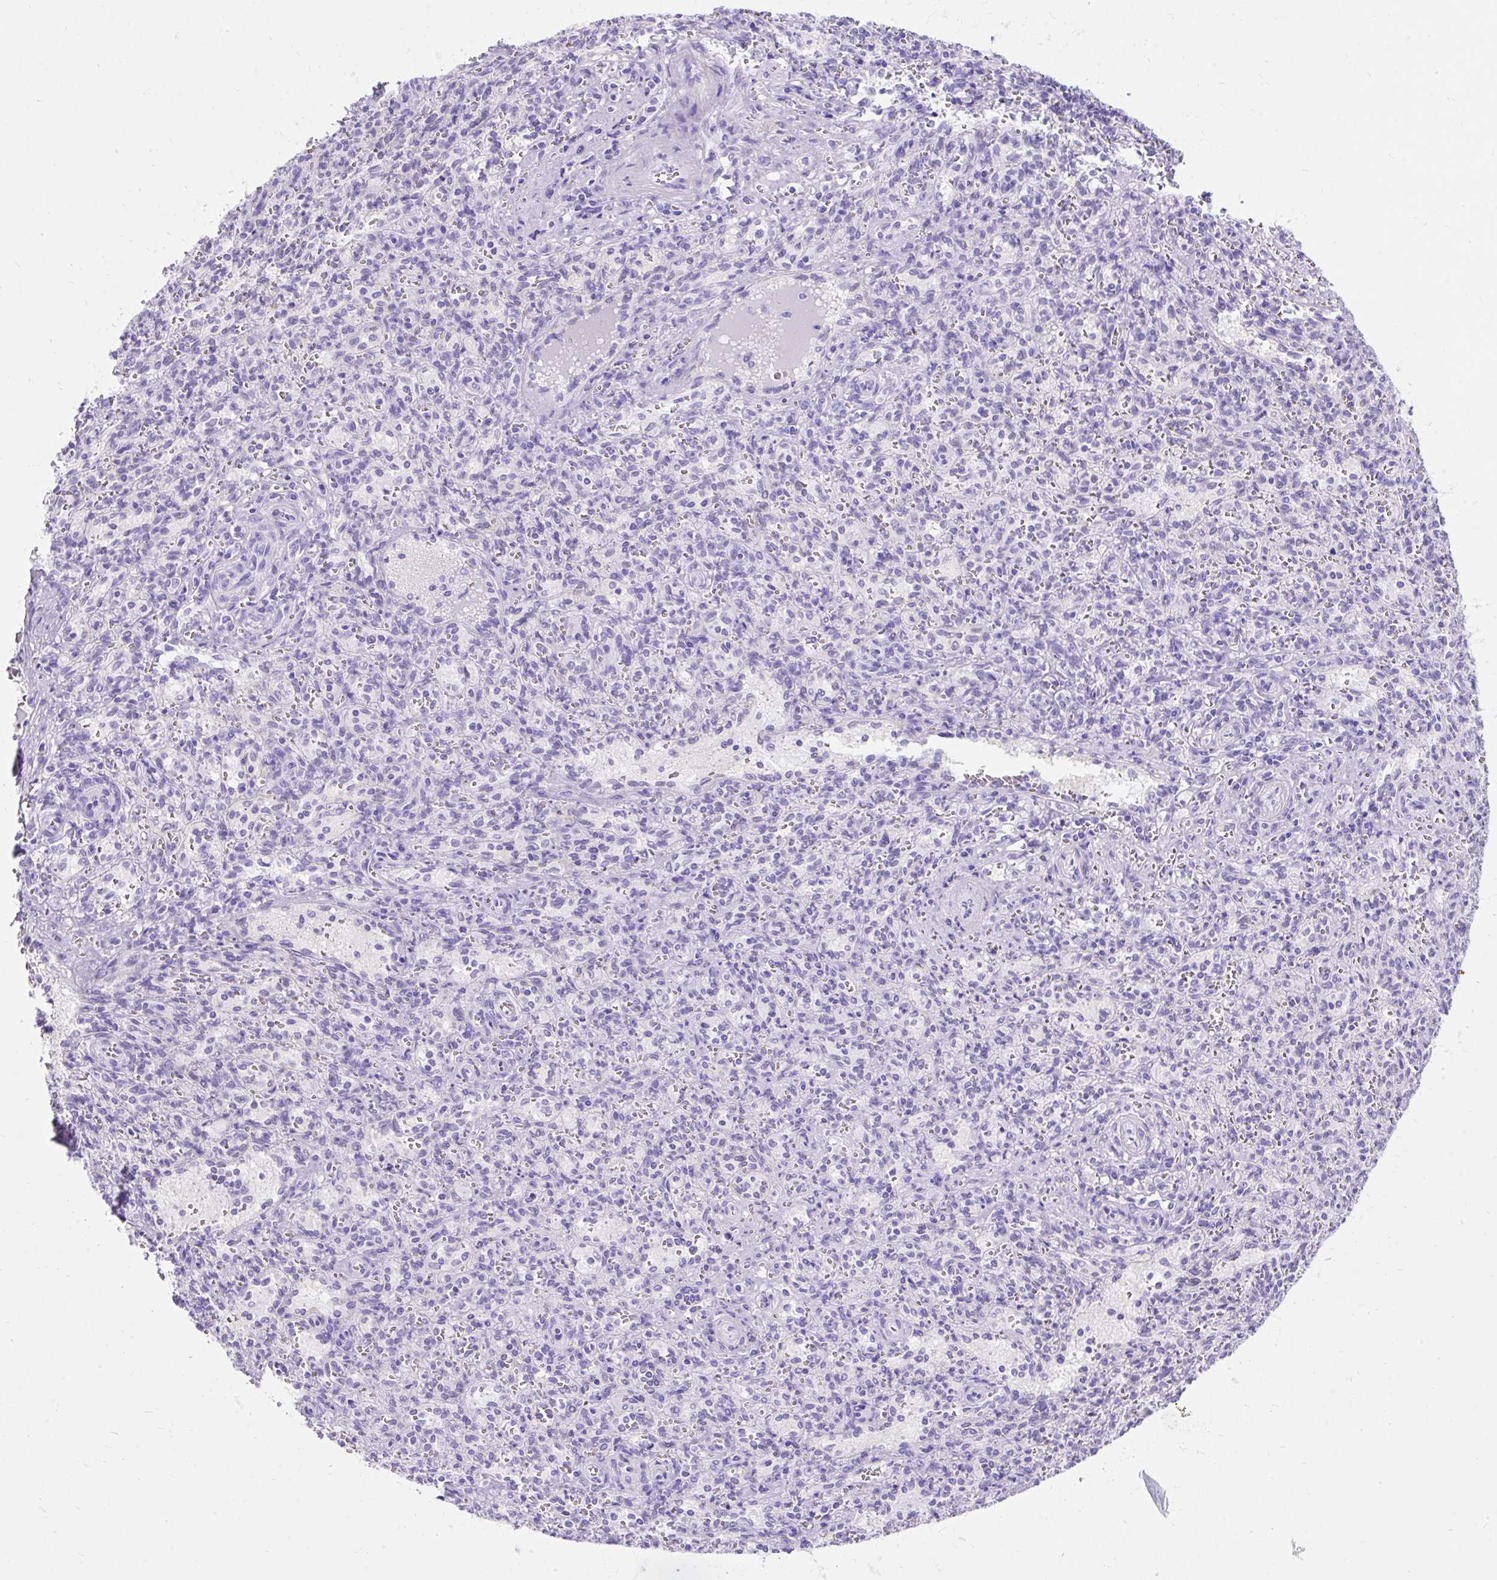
{"staining": {"intensity": "negative", "quantity": "none", "location": "none"}, "tissue": "spleen", "cell_type": "Cells in red pulp", "image_type": "normal", "snomed": [{"axis": "morphology", "description": "Normal tissue, NOS"}, {"axis": "topography", "description": "Spleen"}], "caption": "This photomicrograph is of unremarkable spleen stained with immunohistochemistry to label a protein in brown with the nuclei are counter-stained blue. There is no staining in cells in red pulp. Brightfield microscopy of IHC stained with DAB (brown) and hematoxylin (blue), captured at high magnification.", "gene": "PVALB", "patient": {"sex": "female", "age": 26}}